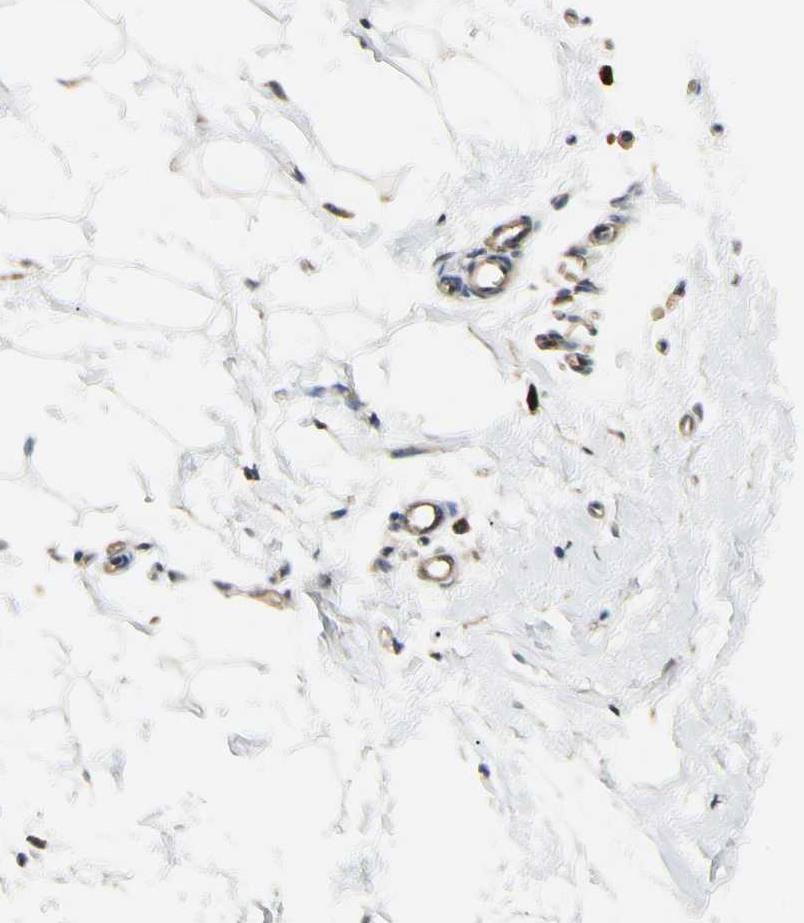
{"staining": {"intensity": "negative", "quantity": "none", "location": "none"}, "tissue": "adipose tissue", "cell_type": "Adipocytes", "image_type": "normal", "snomed": [{"axis": "morphology", "description": "Normal tissue, NOS"}, {"axis": "topography", "description": "Breast"}], "caption": "A histopathology image of human adipose tissue is negative for staining in adipocytes. Brightfield microscopy of IHC stained with DAB (3,3'-diaminobenzidine) (brown) and hematoxylin (blue), captured at high magnification.", "gene": "NME1", "patient": {"sex": "female", "age": 45}}